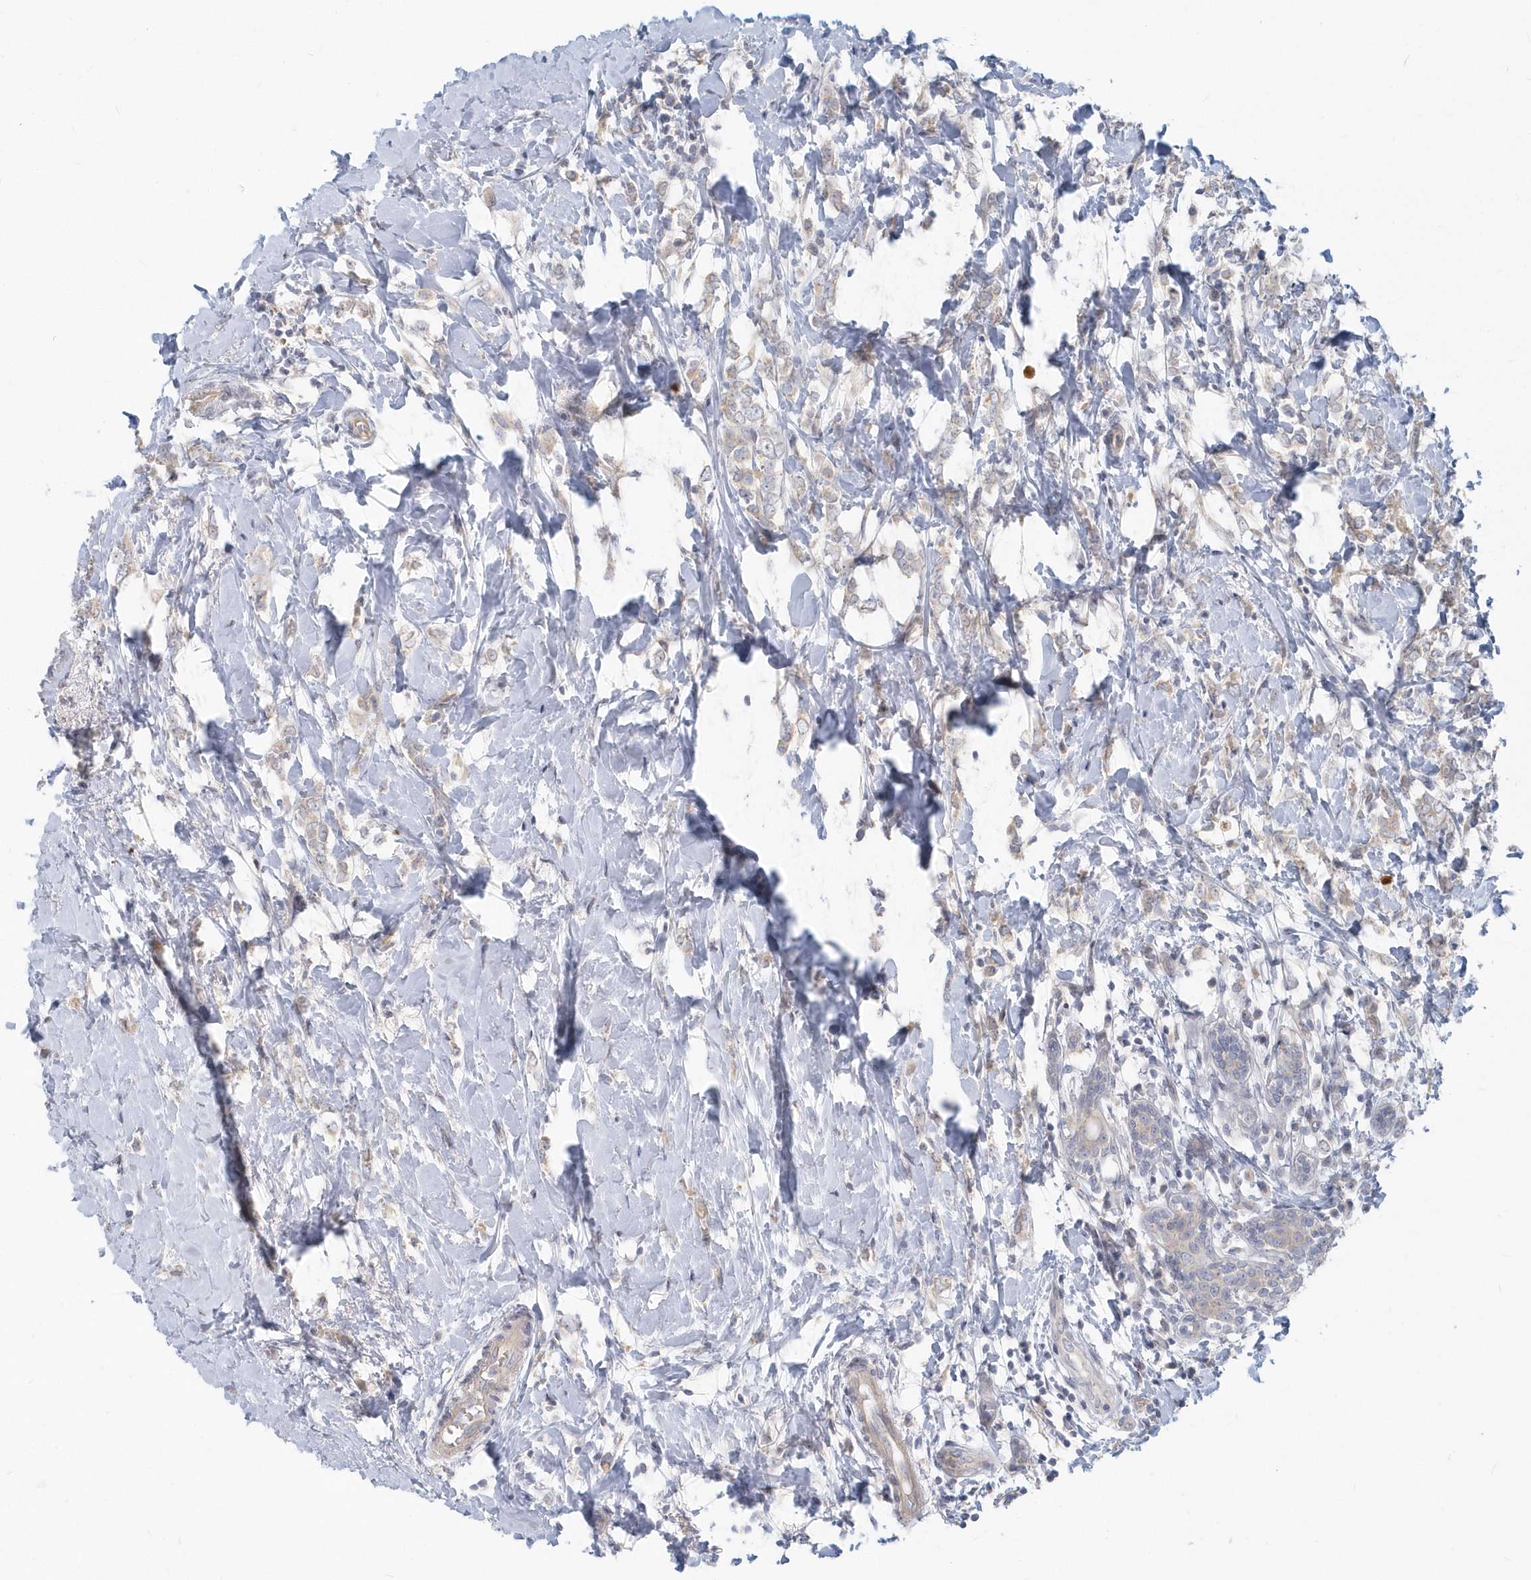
{"staining": {"intensity": "weak", "quantity": "<25%", "location": "cytoplasmic/membranous"}, "tissue": "breast cancer", "cell_type": "Tumor cells", "image_type": "cancer", "snomed": [{"axis": "morphology", "description": "Normal tissue, NOS"}, {"axis": "morphology", "description": "Lobular carcinoma"}, {"axis": "topography", "description": "Breast"}], "caption": "Human breast lobular carcinoma stained for a protein using IHC demonstrates no expression in tumor cells.", "gene": "NAPB", "patient": {"sex": "female", "age": 47}}